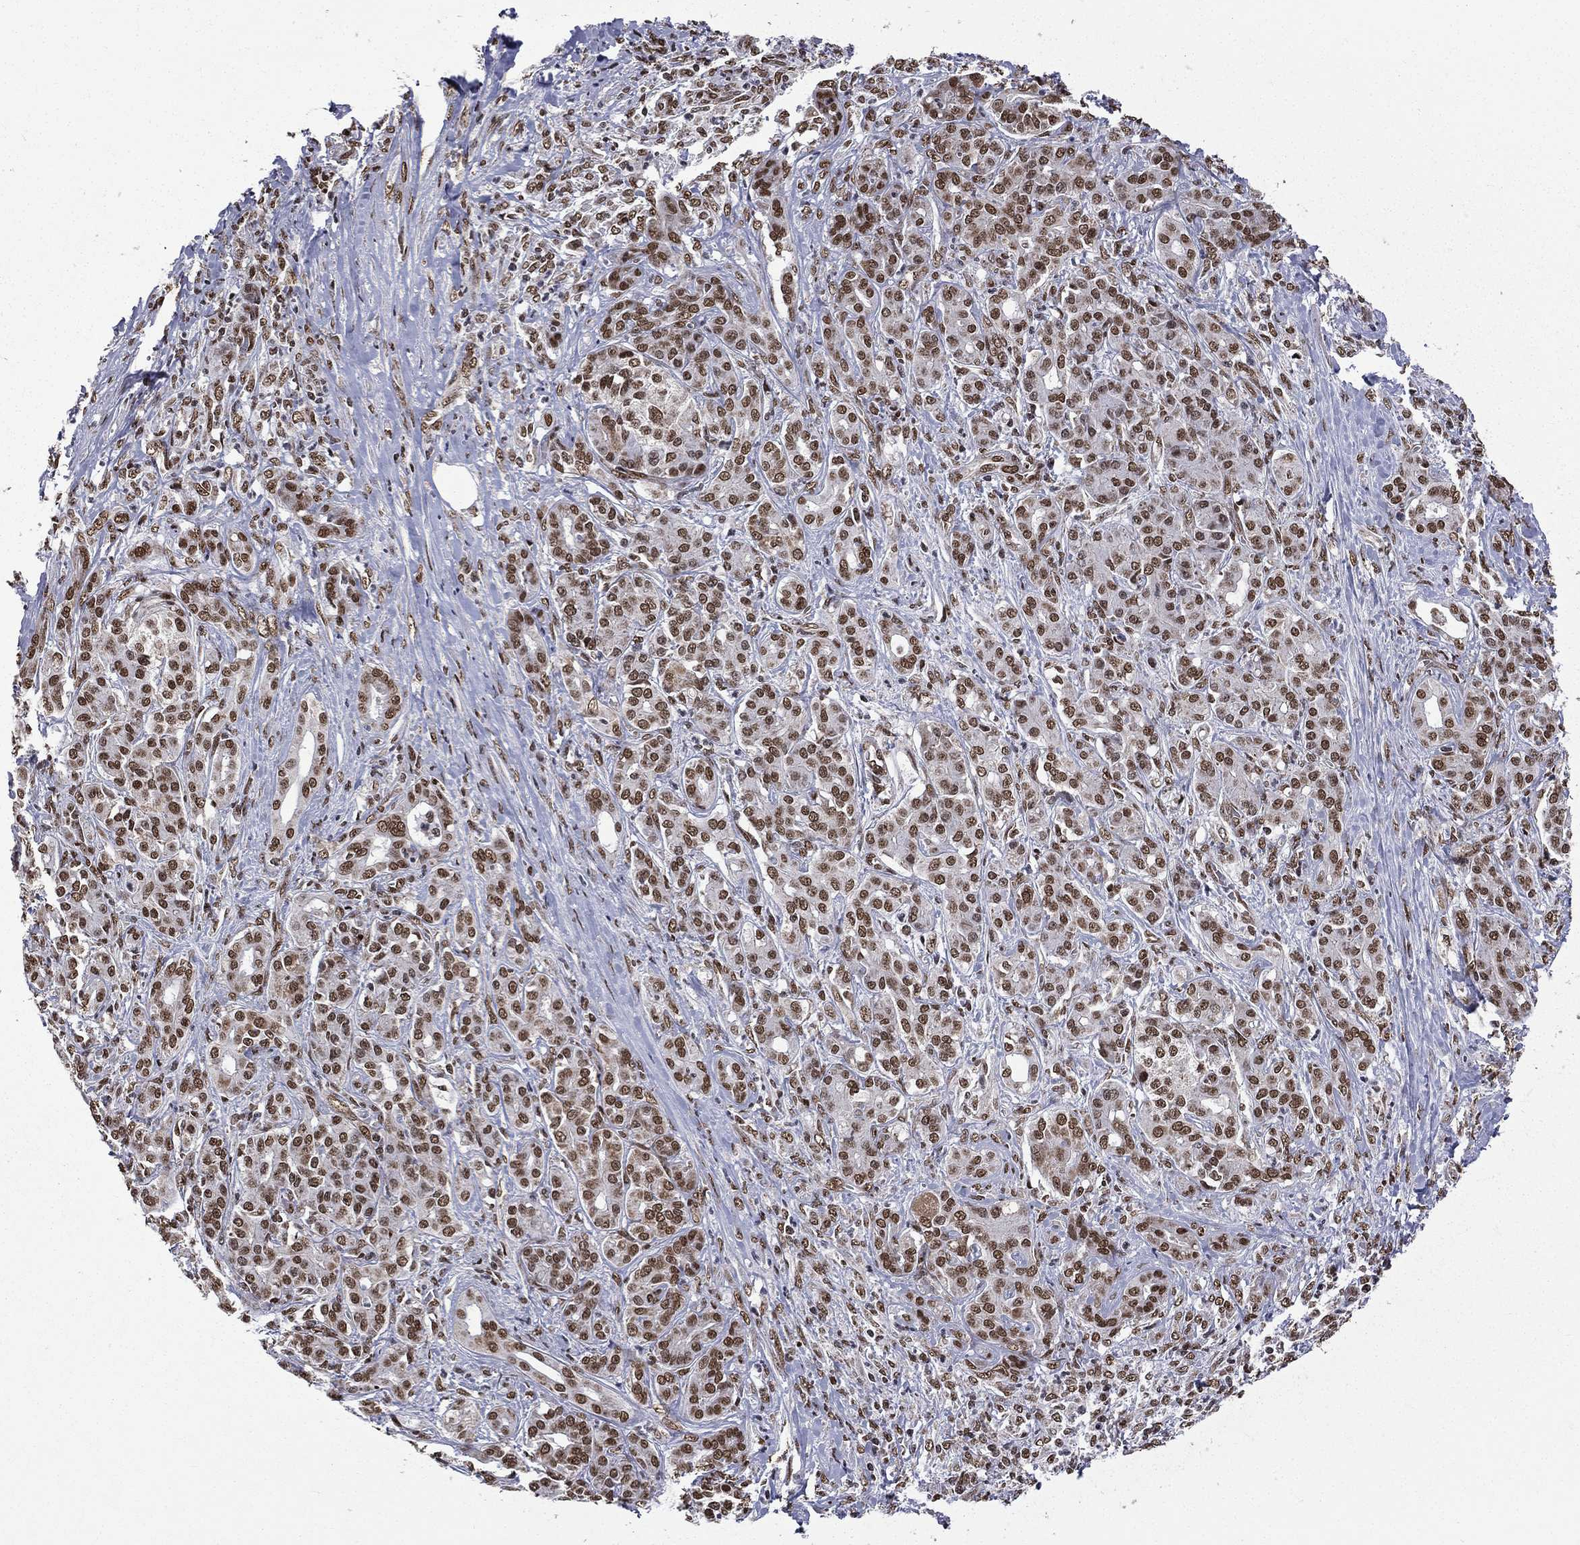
{"staining": {"intensity": "strong", "quantity": ">75%", "location": "nuclear"}, "tissue": "pancreatic cancer", "cell_type": "Tumor cells", "image_type": "cancer", "snomed": [{"axis": "morphology", "description": "Normal tissue, NOS"}, {"axis": "morphology", "description": "Inflammation, NOS"}, {"axis": "morphology", "description": "Adenocarcinoma, NOS"}, {"axis": "topography", "description": "Pancreas"}], "caption": "Human pancreatic cancer stained for a protein (brown) exhibits strong nuclear positive positivity in approximately >75% of tumor cells.", "gene": "C5orf24", "patient": {"sex": "male", "age": 57}}